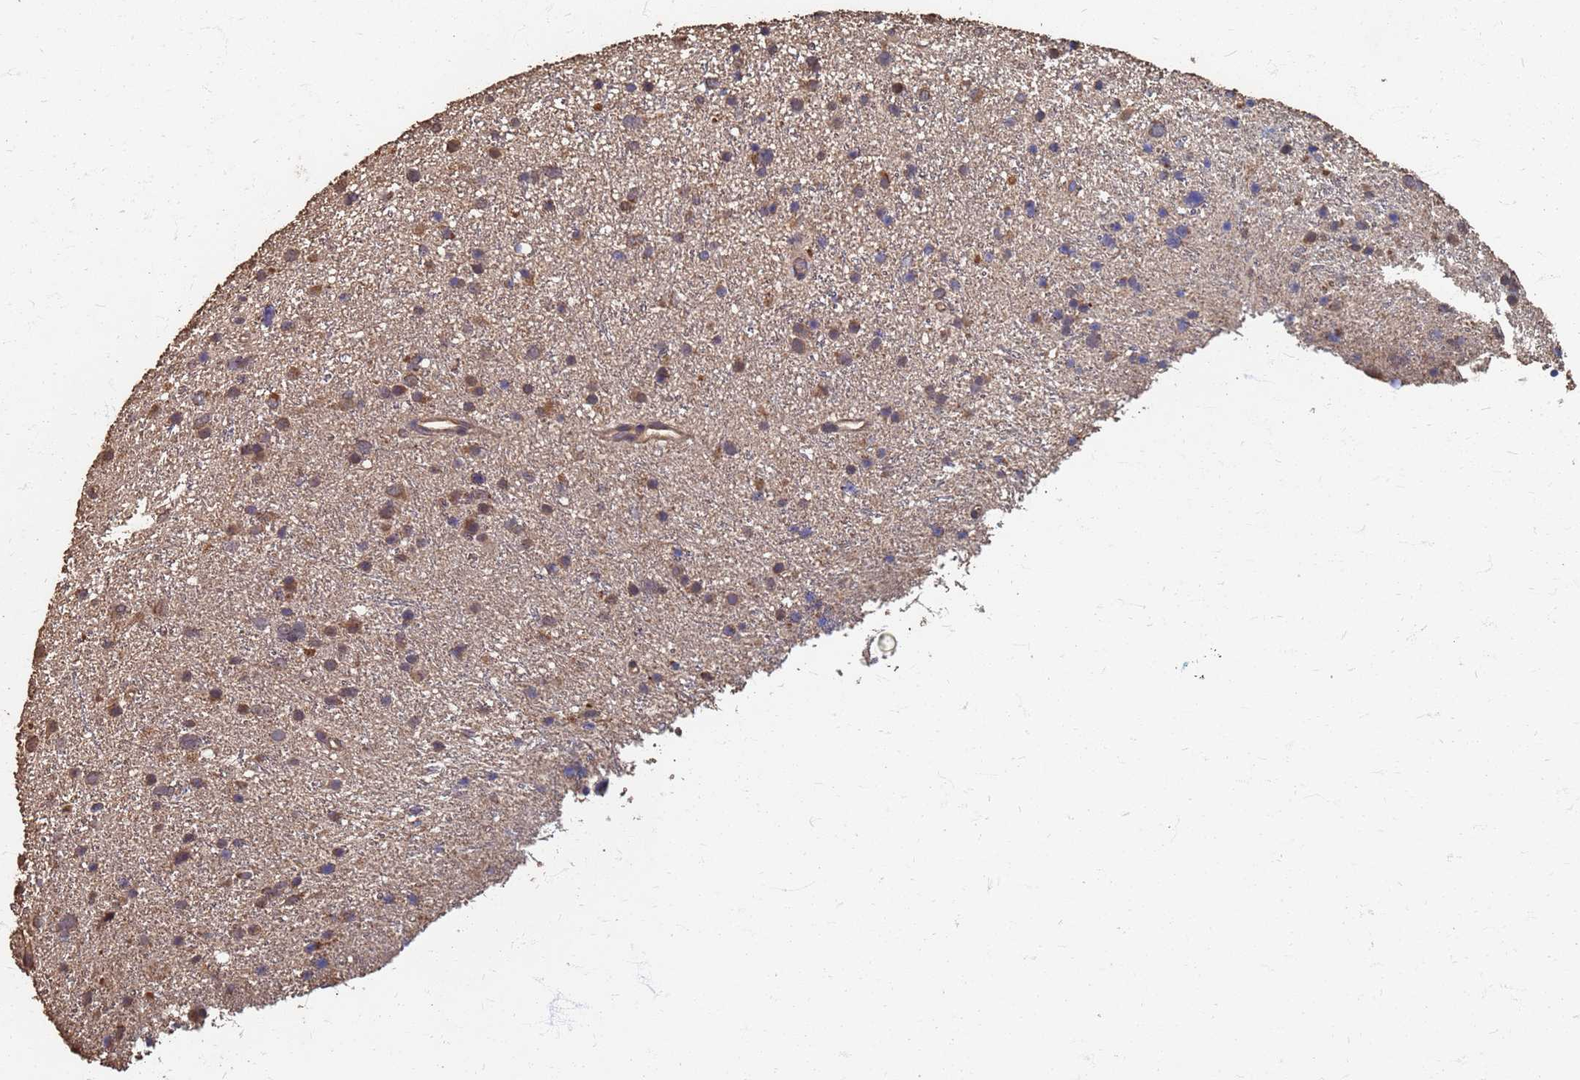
{"staining": {"intensity": "moderate", "quantity": ">75%", "location": "cytoplasmic/membranous"}, "tissue": "glioma", "cell_type": "Tumor cells", "image_type": "cancer", "snomed": [{"axis": "morphology", "description": "Glioma, malignant, Low grade"}, {"axis": "topography", "description": "Cerebral cortex"}], "caption": "DAB immunohistochemical staining of malignant glioma (low-grade) demonstrates moderate cytoplasmic/membranous protein staining in about >75% of tumor cells. Ihc stains the protein in brown and the nuclei are stained blue.", "gene": "DPH5", "patient": {"sex": "female", "age": 39}}